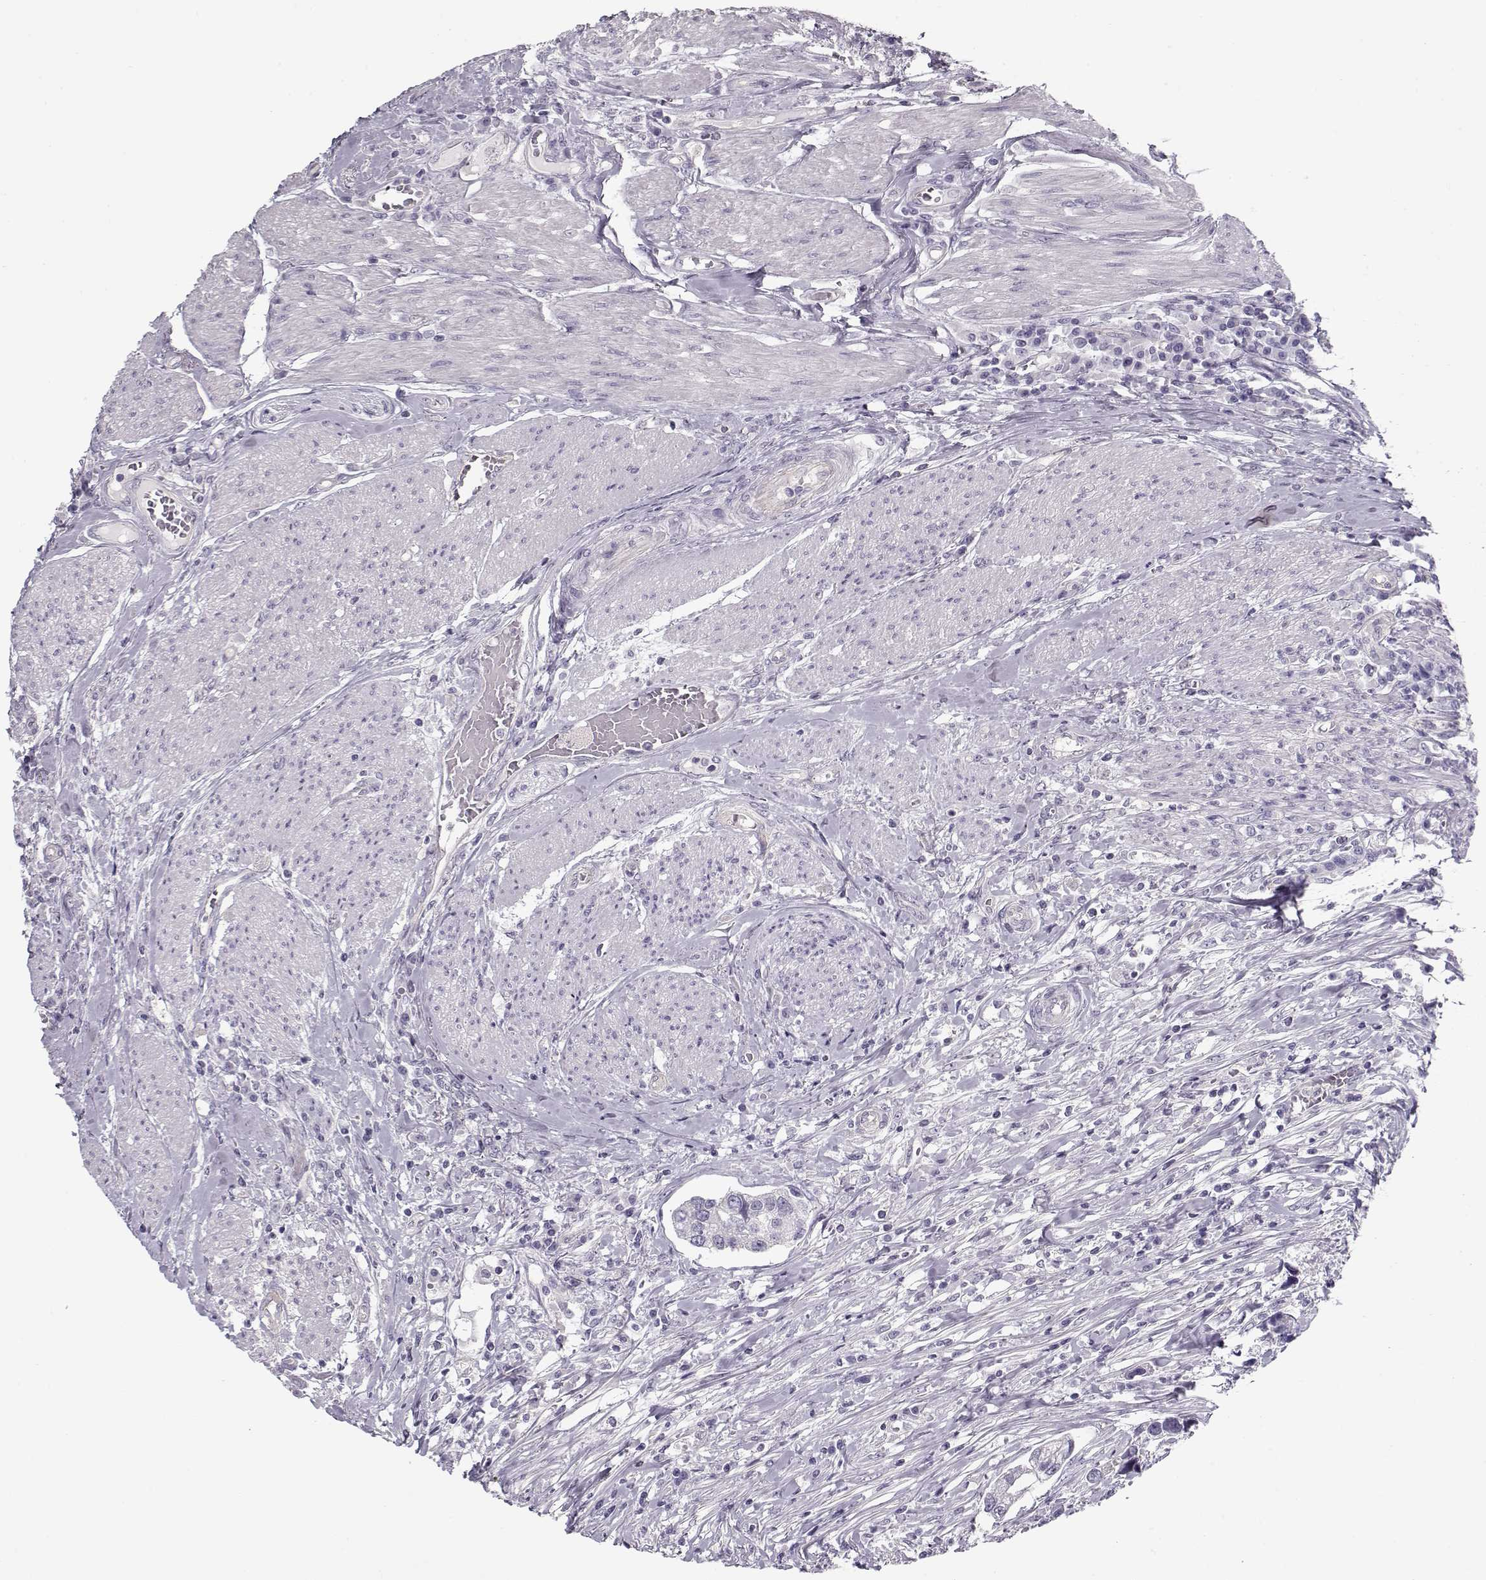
{"staining": {"intensity": "negative", "quantity": "none", "location": "none"}, "tissue": "urothelial cancer", "cell_type": "Tumor cells", "image_type": "cancer", "snomed": [{"axis": "morphology", "description": "Urothelial carcinoma, NOS"}, {"axis": "morphology", "description": "Urothelial carcinoma, High grade"}, {"axis": "topography", "description": "Urinary bladder"}], "caption": "Immunohistochemical staining of human urothelial cancer demonstrates no significant positivity in tumor cells.", "gene": "CCDC136", "patient": {"sex": "male", "age": 63}}